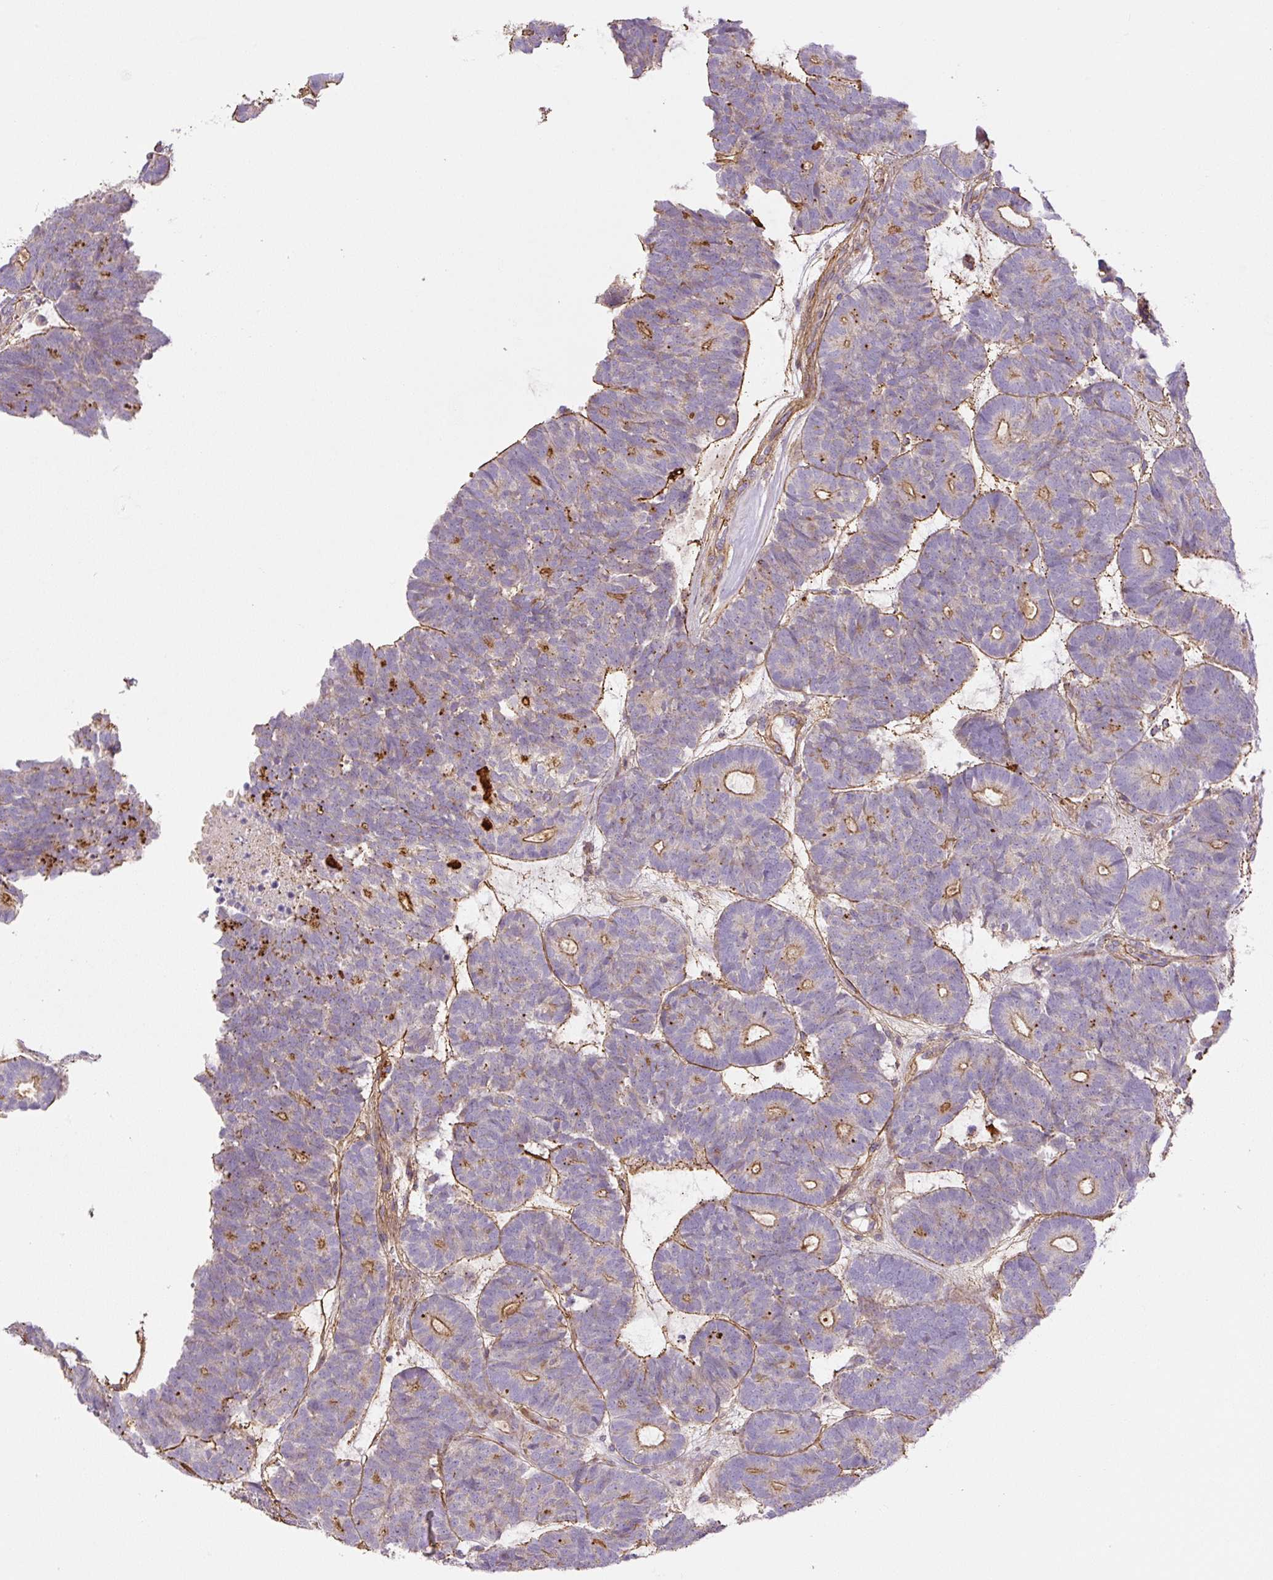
{"staining": {"intensity": "moderate", "quantity": "25%-75%", "location": "cytoplasmic/membranous"}, "tissue": "head and neck cancer", "cell_type": "Tumor cells", "image_type": "cancer", "snomed": [{"axis": "morphology", "description": "Adenocarcinoma, NOS"}, {"axis": "topography", "description": "Head-Neck"}], "caption": "A medium amount of moderate cytoplasmic/membranous positivity is seen in about 25%-75% of tumor cells in head and neck cancer tissue. (brown staining indicates protein expression, while blue staining denotes nuclei).", "gene": "CCNI2", "patient": {"sex": "female", "age": 81}}